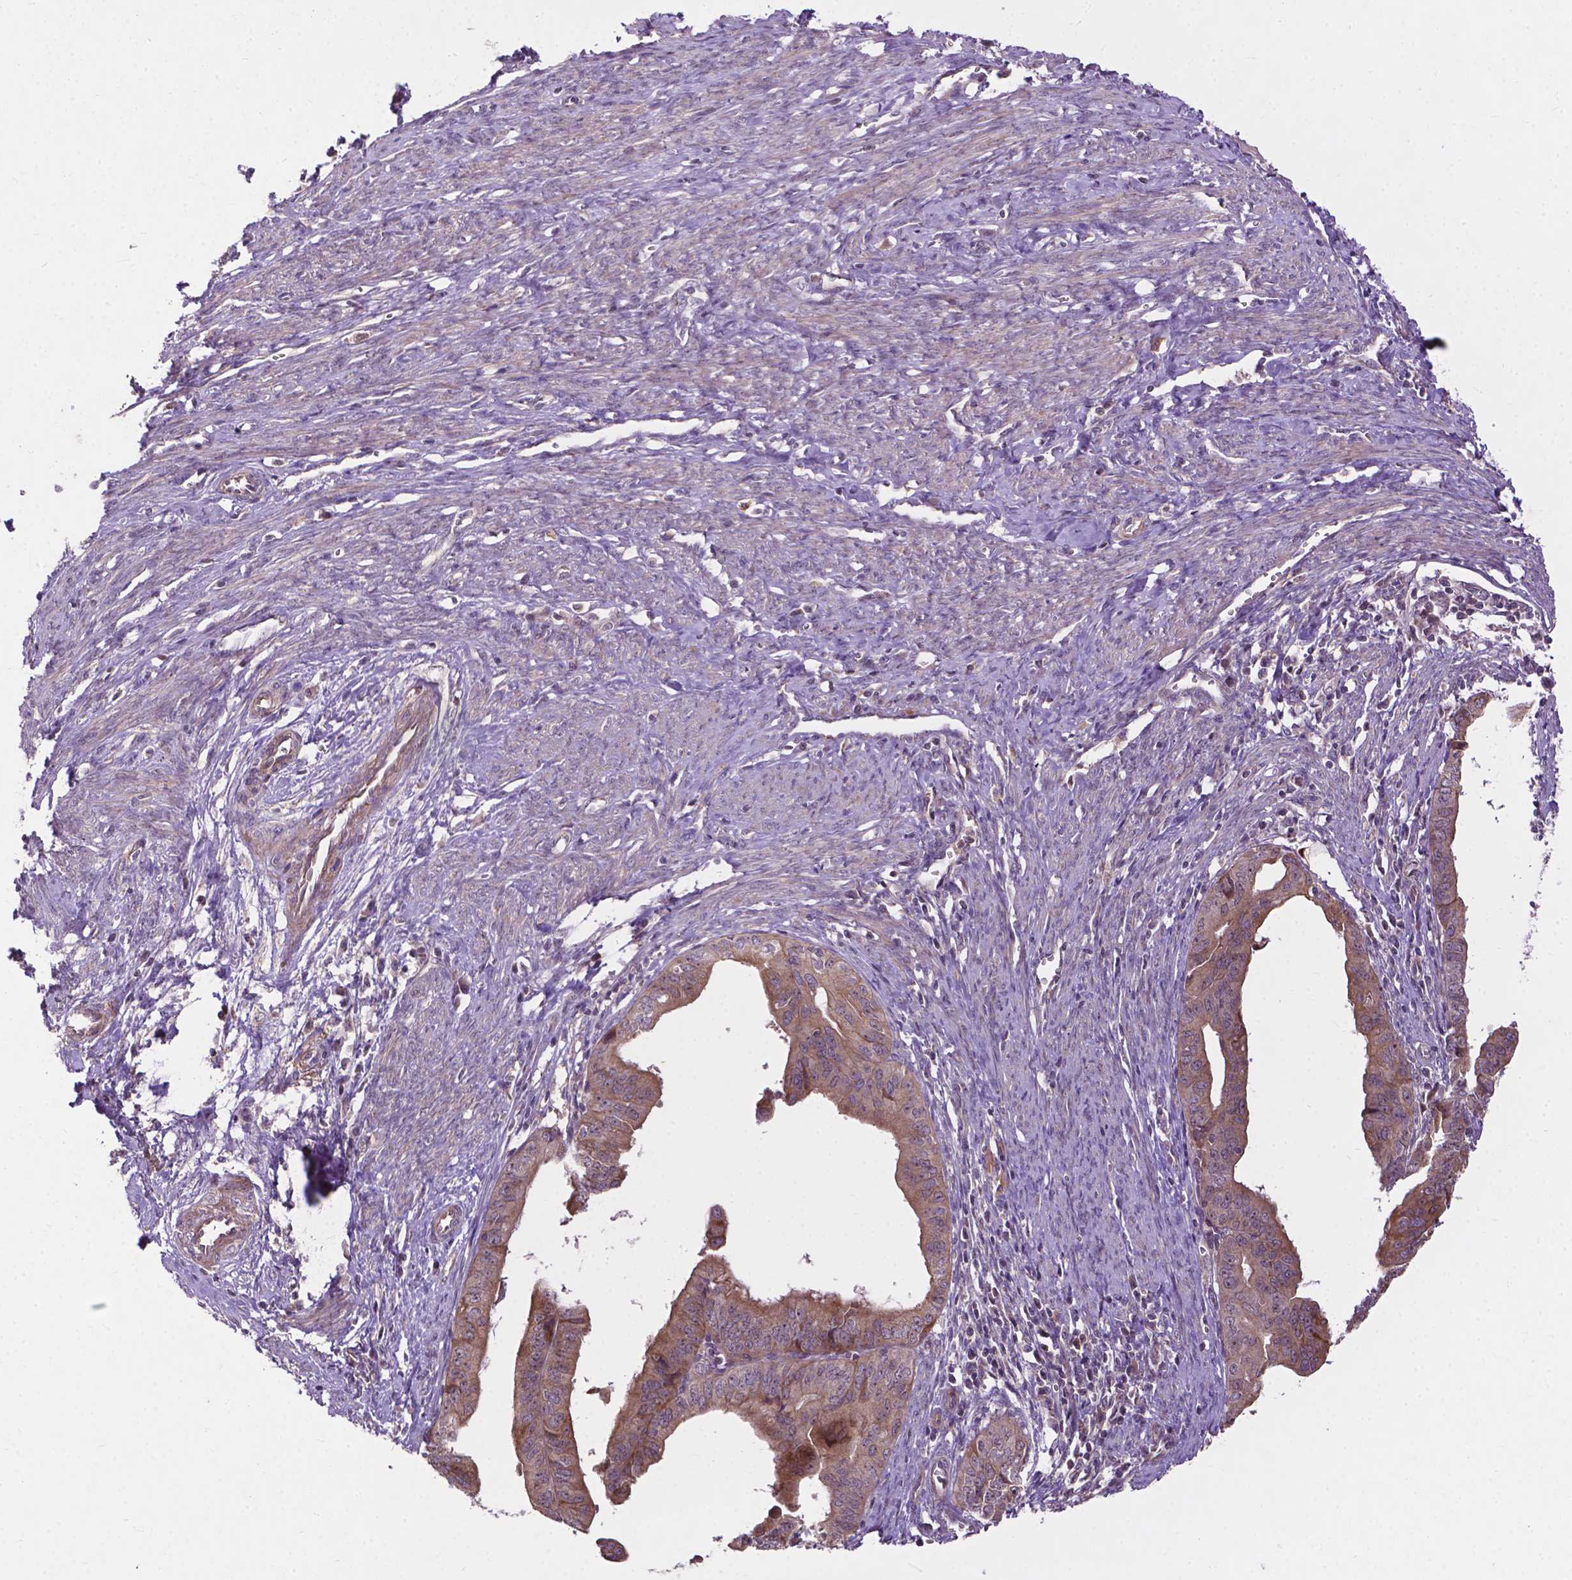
{"staining": {"intensity": "weak", "quantity": "25%-75%", "location": "cytoplasmic/membranous"}, "tissue": "endometrial cancer", "cell_type": "Tumor cells", "image_type": "cancer", "snomed": [{"axis": "morphology", "description": "Adenocarcinoma, NOS"}, {"axis": "topography", "description": "Endometrium"}], "caption": "A photomicrograph of human endometrial cancer (adenocarcinoma) stained for a protein exhibits weak cytoplasmic/membranous brown staining in tumor cells.", "gene": "PARP3", "patient": {"sex": "female", "age": 65}}